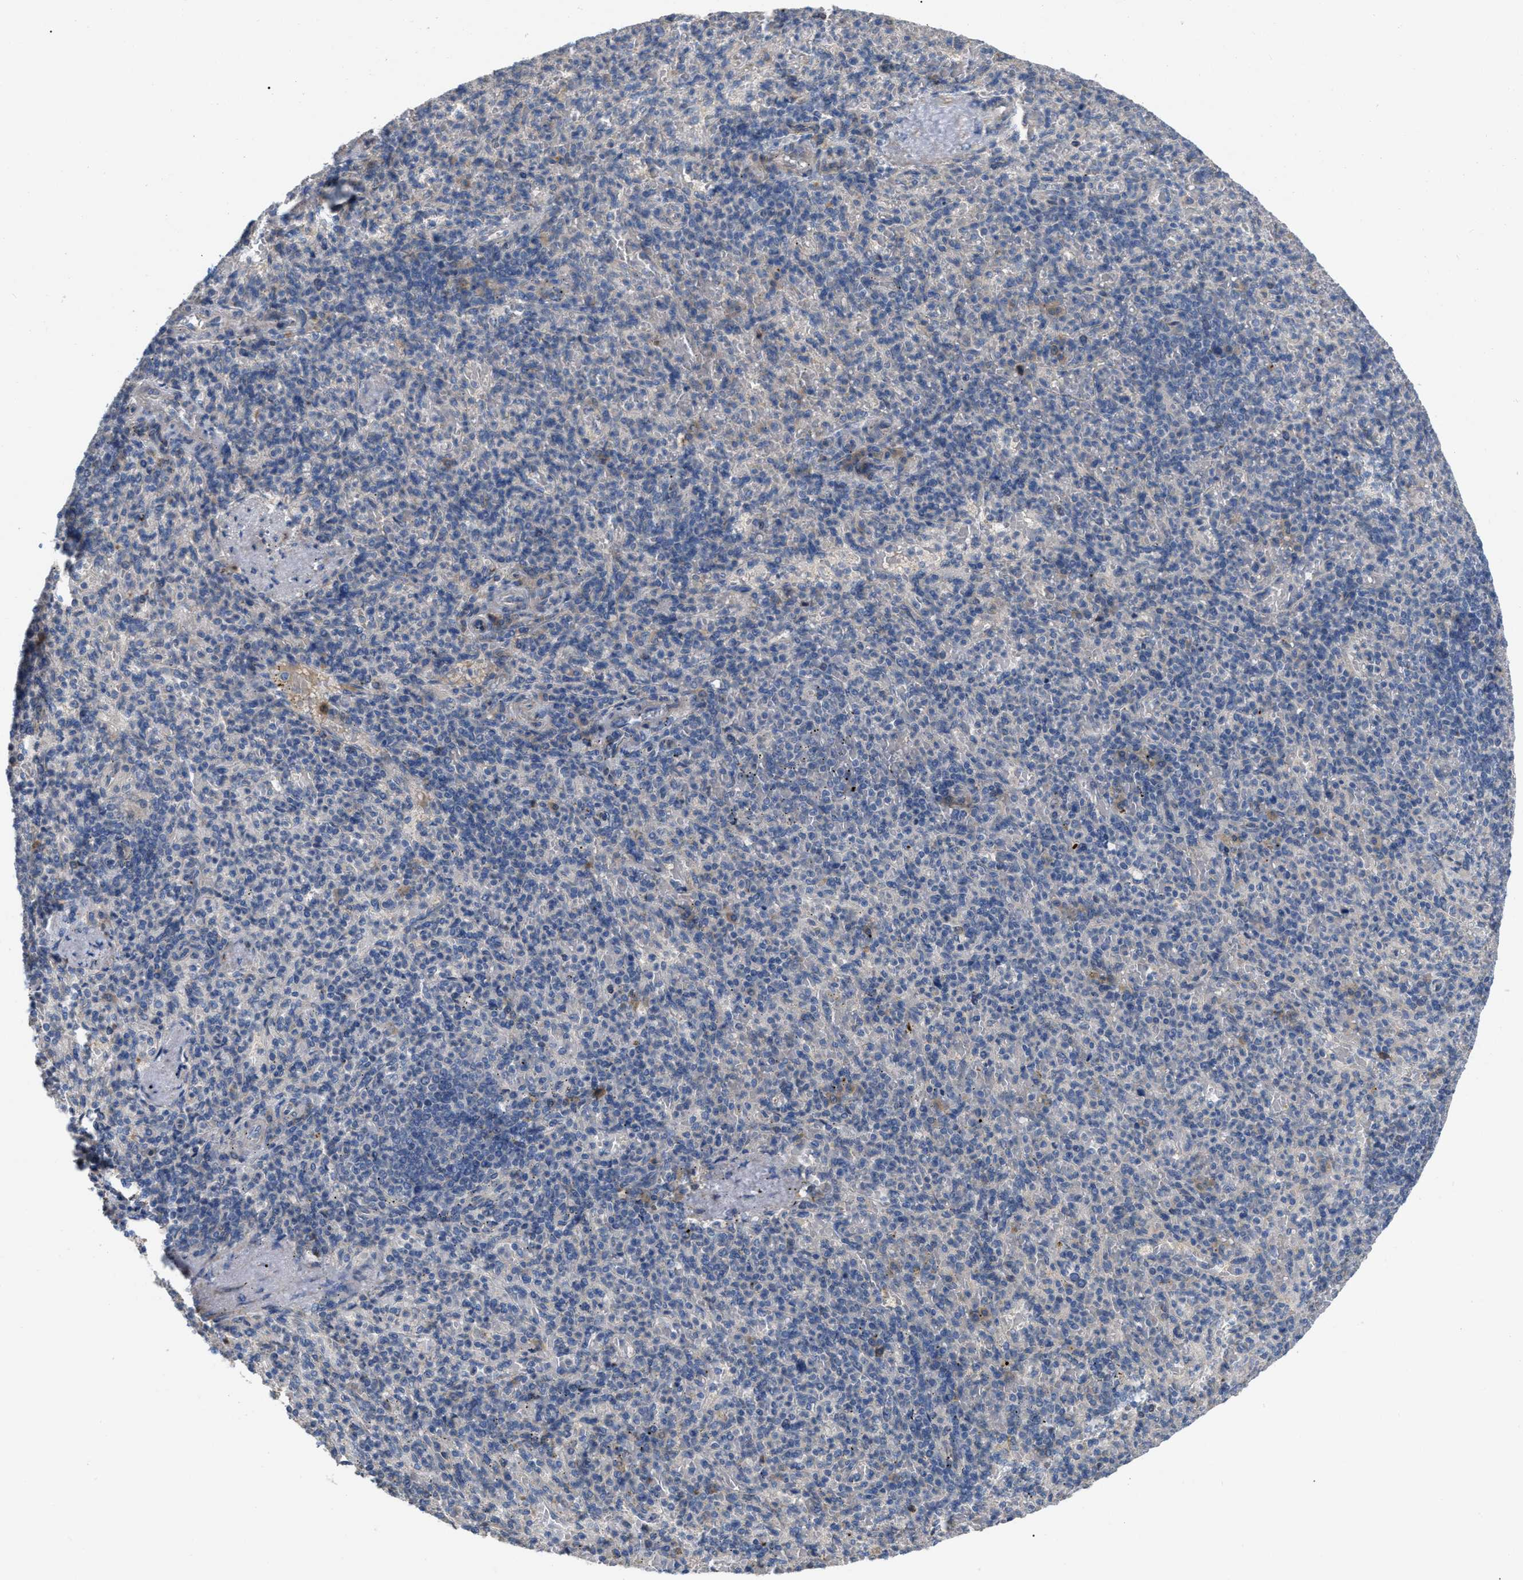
{"staining": {"intensity": "negative", "quantity": "none", "location": "none"}, "tissue": "spleen", "cell_type": "Cells in red pulp", "image_type": "normal", "snomed": [{"axis": "morphology", "description": "Normal tissue, NOS"}, {"axis": "topography", "description": "Spleen"}], "caption": "Immunohistochemical staining of benign human spleen demonstrates no significant expression in cells in red pulp. (DAB (3,3'-diaminobenzidine) IHC visualized using brightfield microscopy, high magnification).", "gene": "DHX58", "patient": {"sex": "female", "age": 74}}